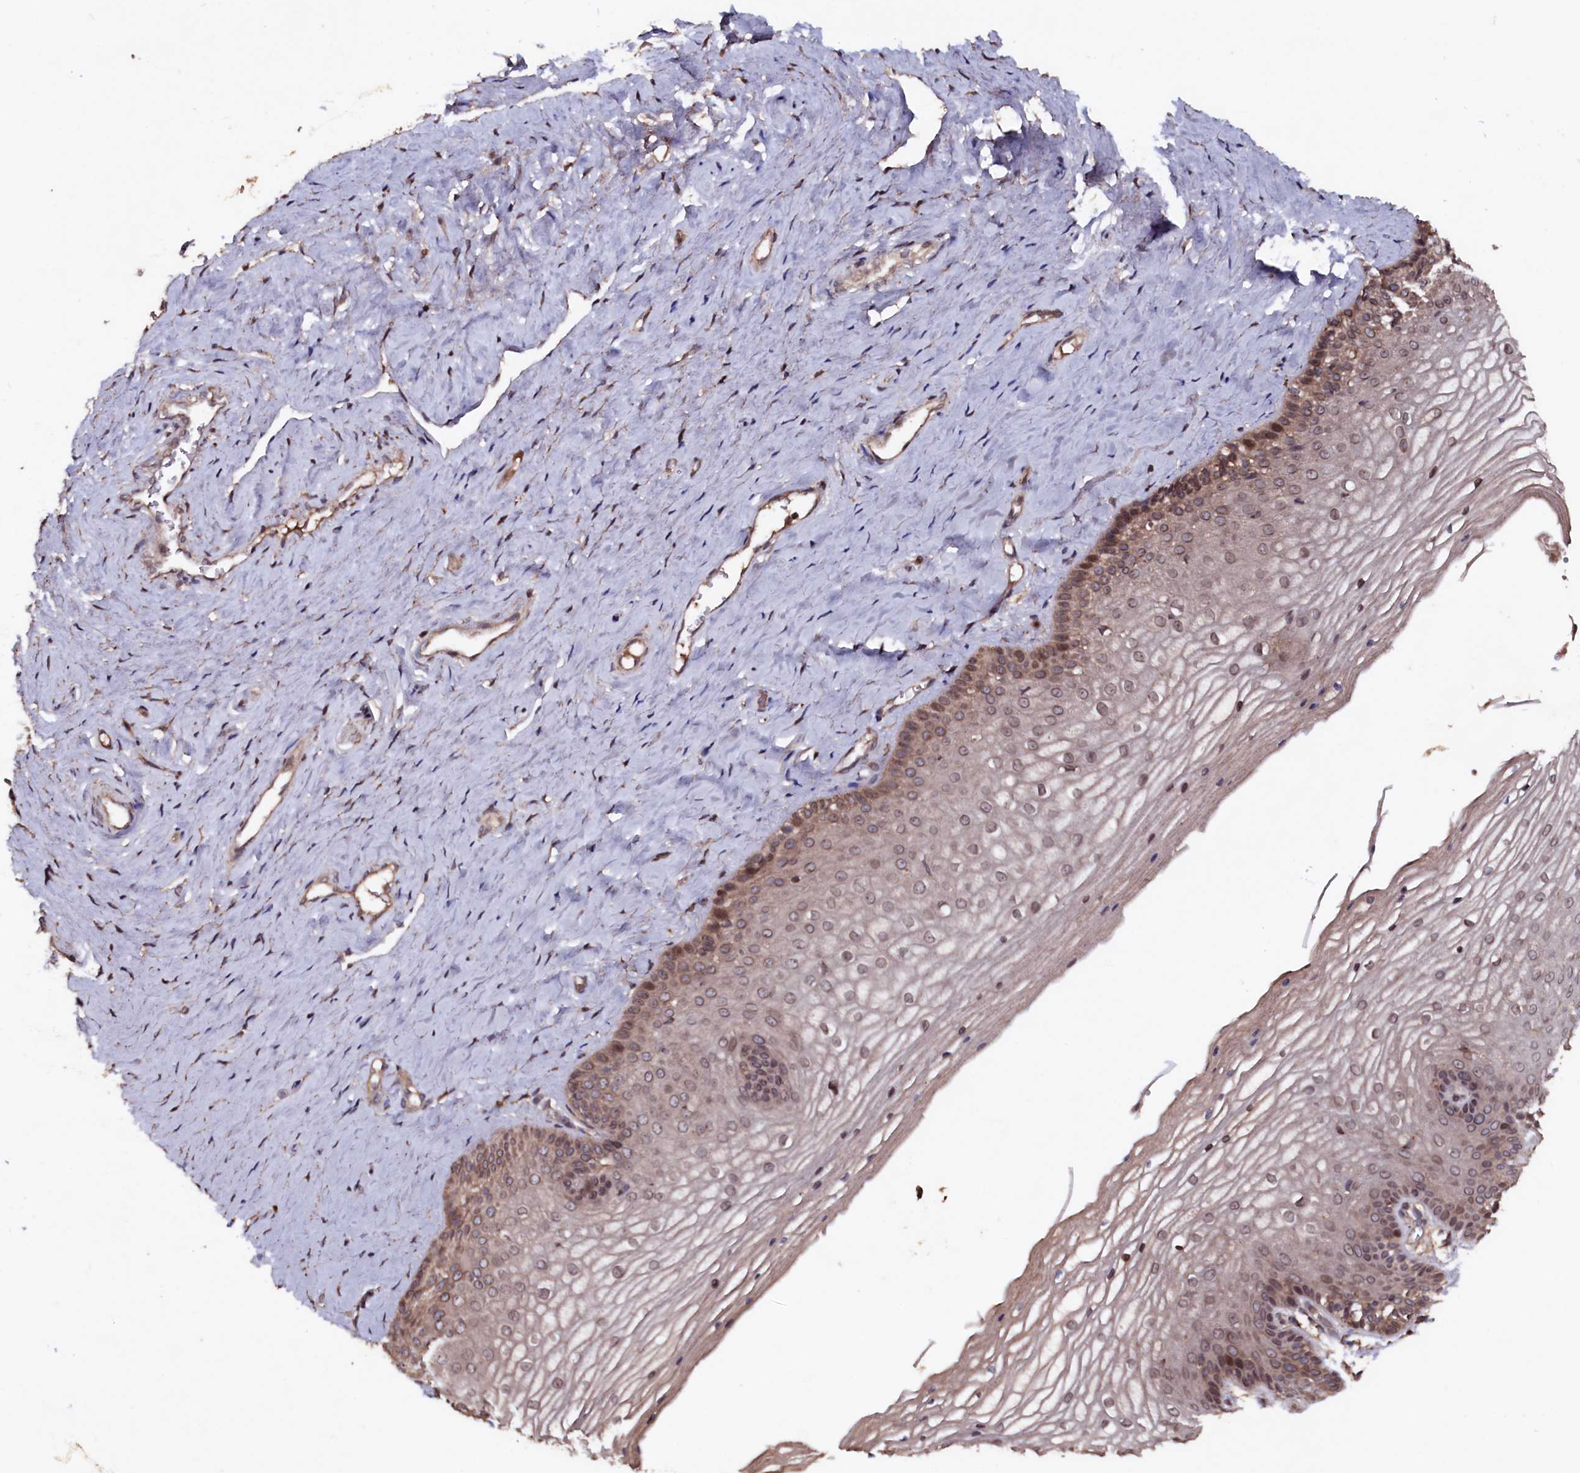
{"staining": {"intensity": "moderate", "quantity": "<25%", "location": "cytoplasmic/membranous"}, "tissue": "vagina", "cell_type": "Squamous epithelial cells", "image_type": "normal", "snomed": [{"axis": "morphology", "description": "Normal tissue, NOS"}, {"axis": "topography", "description": "Vagina"}, {"axis": "topography", "description": "Cervix"}], "caption": "An immunohistochemistry photomicrograph of unremarkable tissue is shown. Protein staining in brown shows moderate cytoplasmic/membranous positivity in vagina within squamous epithelial cells.", "gene": "MYO1H", "patient": {"sex": "female", "age": 40}}